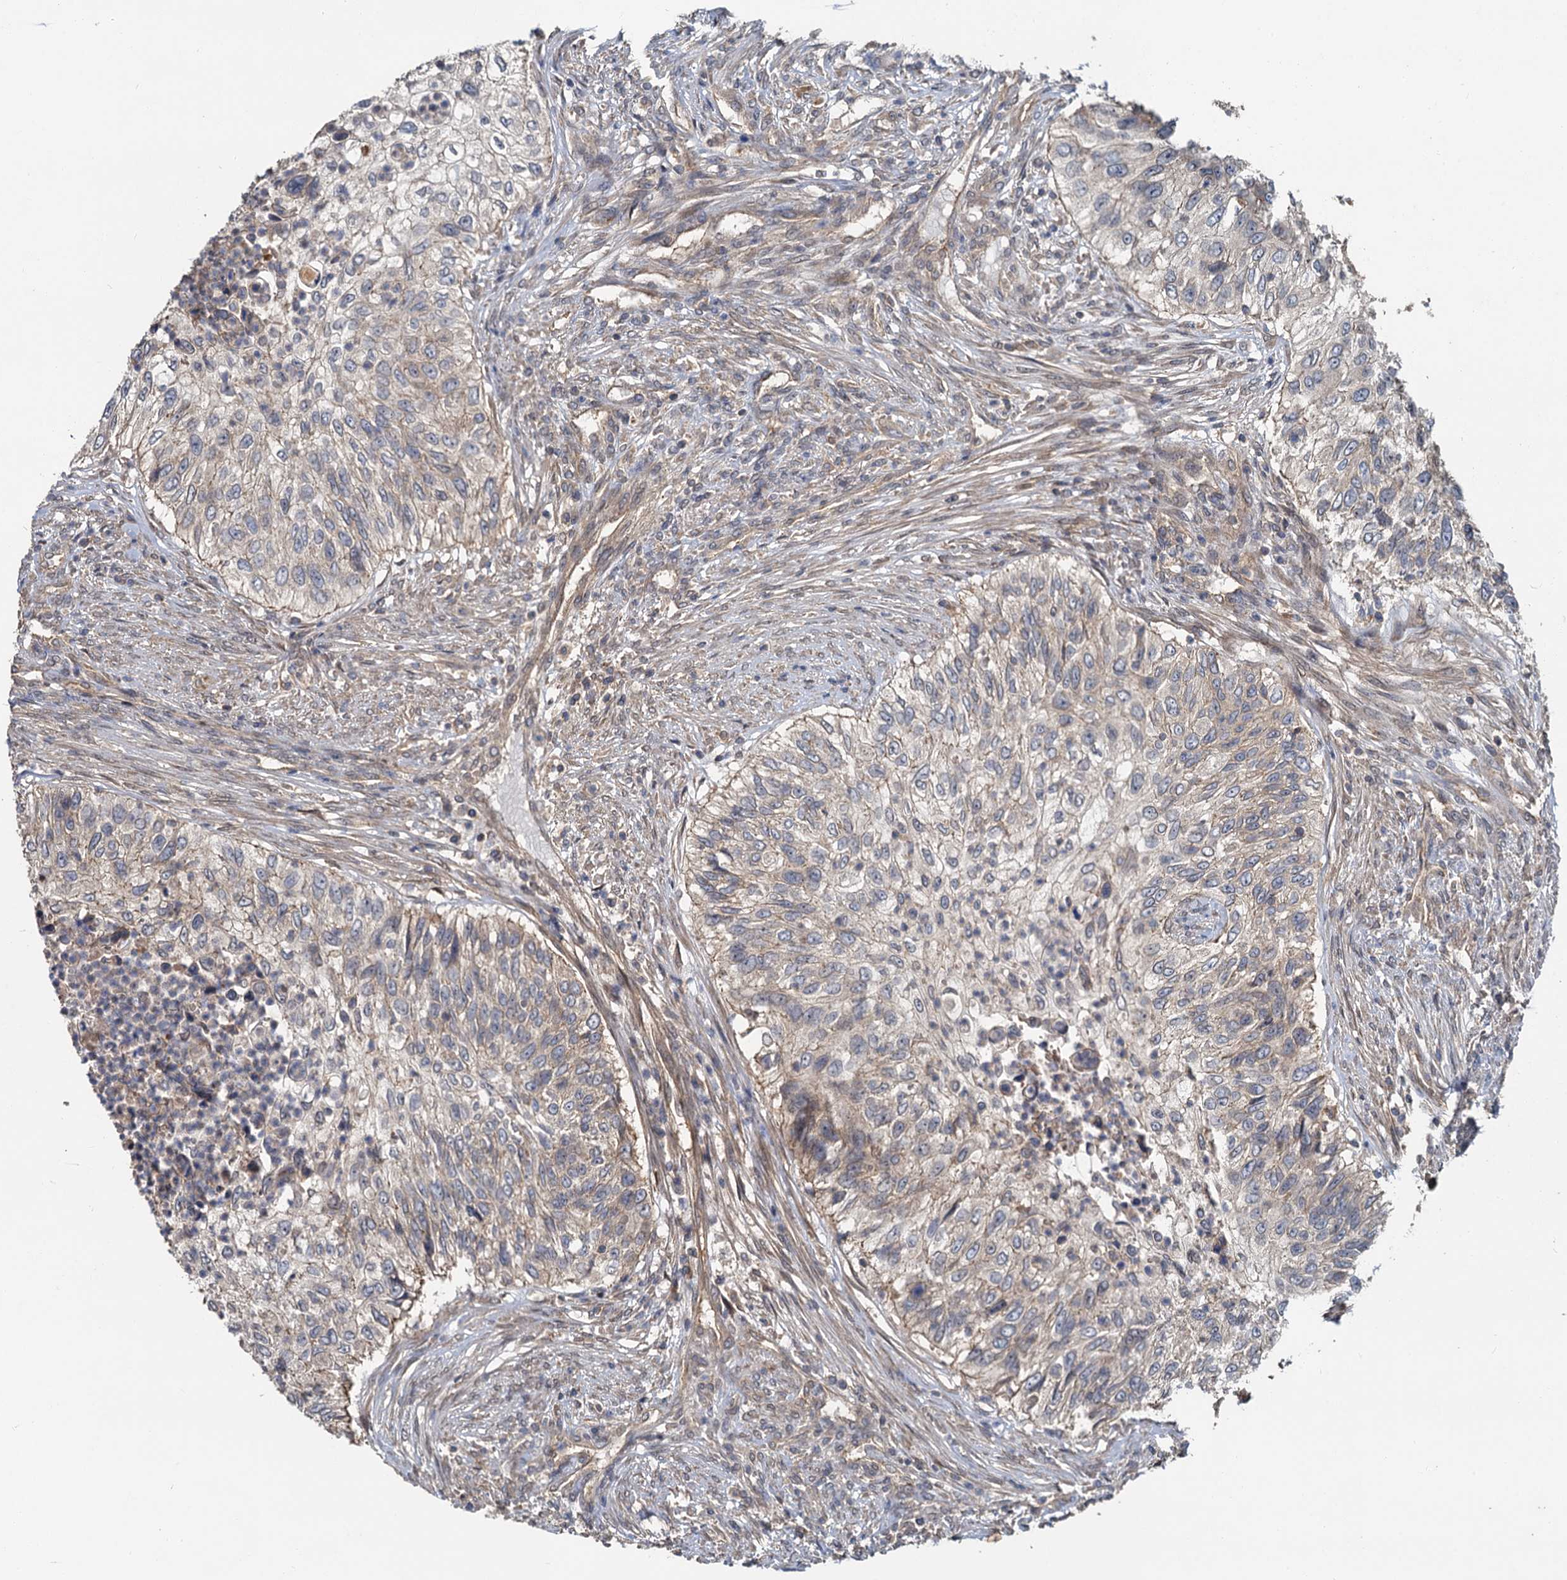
{"staining": {"intensity": "negative", "quantity": "none", "location": "none"}, "tissue": "urothelial cancer", "cell_type": "Tumor cells", "image_type": "cancer", "snomed": [{"axis": "morphology", "description": "Urothelial carcinoma, High grade"}, {"axis": "topography", "description": "Urinary bladder"}], "caption": "An IHC image of high-grade urothelial carcinoma is shown. There is no staining in tumor cells of high-grade urothelial carcinoma. (Stains: DAB (3,3'-diaminobenzidine) immunohistochemistry (IHC) with hematoxylin counter stain, Microscopy: brightfield microscopy at high magnification).", "gene": "ZNF324", "patient": {"sex": "female", "age": 60}}